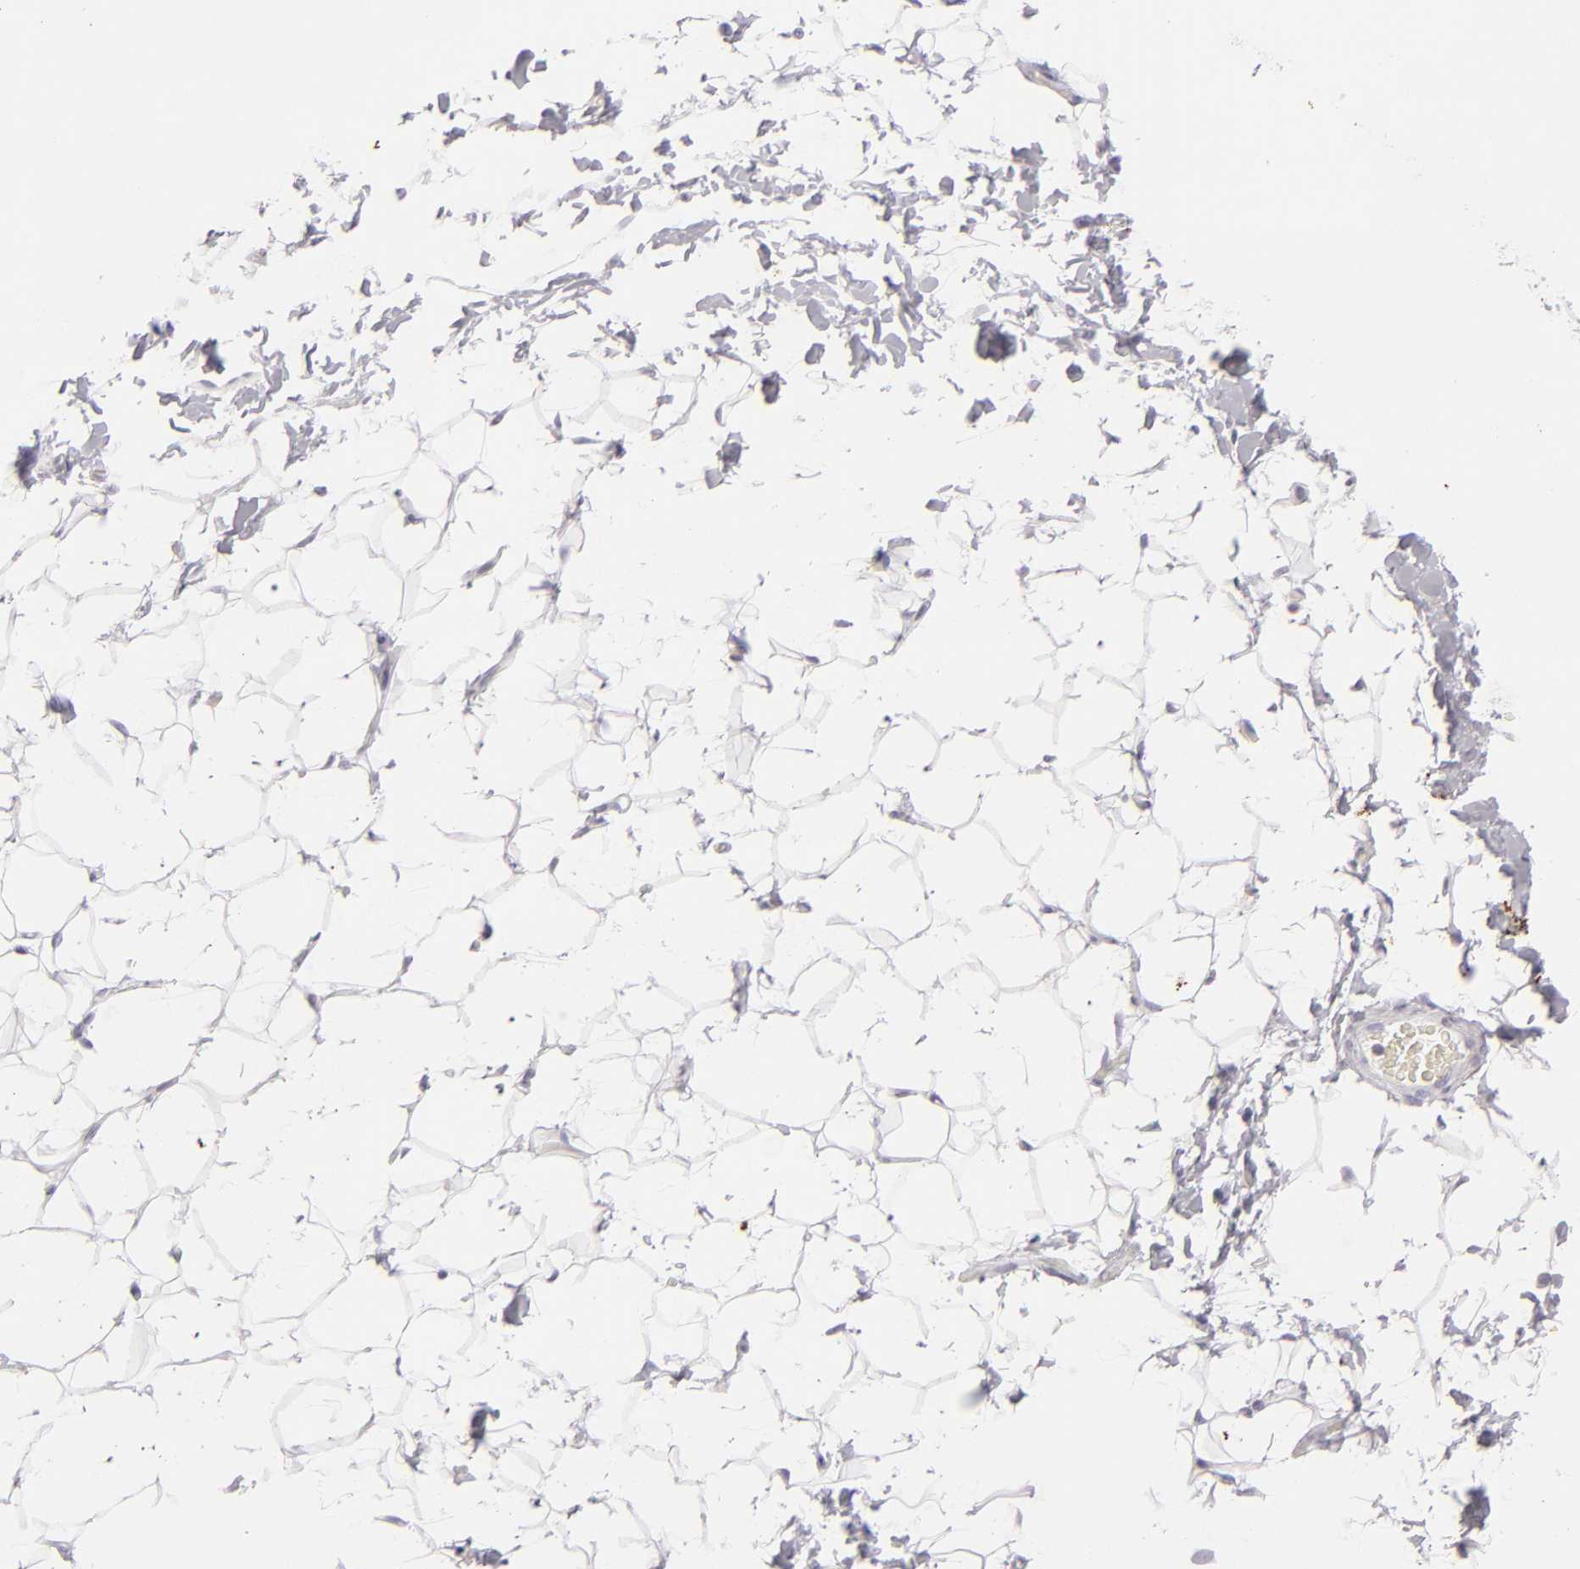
{"staining": {"intensity": "negative", "quantity": "none", "location": "none"}, "tissue": "adipose tissue", "cell_type": "Adipocytes", "image_type": "normal", "snomed": [{"axis": "morphology", "description": "Normal tissue, NOS"}, {"axis": "topography", "description": "Soft tissue"}], "caption": "IHC image of unremarkable adipose tissue: adipose tissue stained with DAB (3,3'-diaminobenzidine) exhibits no significant protein expression in adipocytes. (Brightfield microscopy of DAB (3,3'-diaminobenzidine) IHC at high magnification).", "gene": "KRT1", "patient": {"sex": "male", "age": 26}}